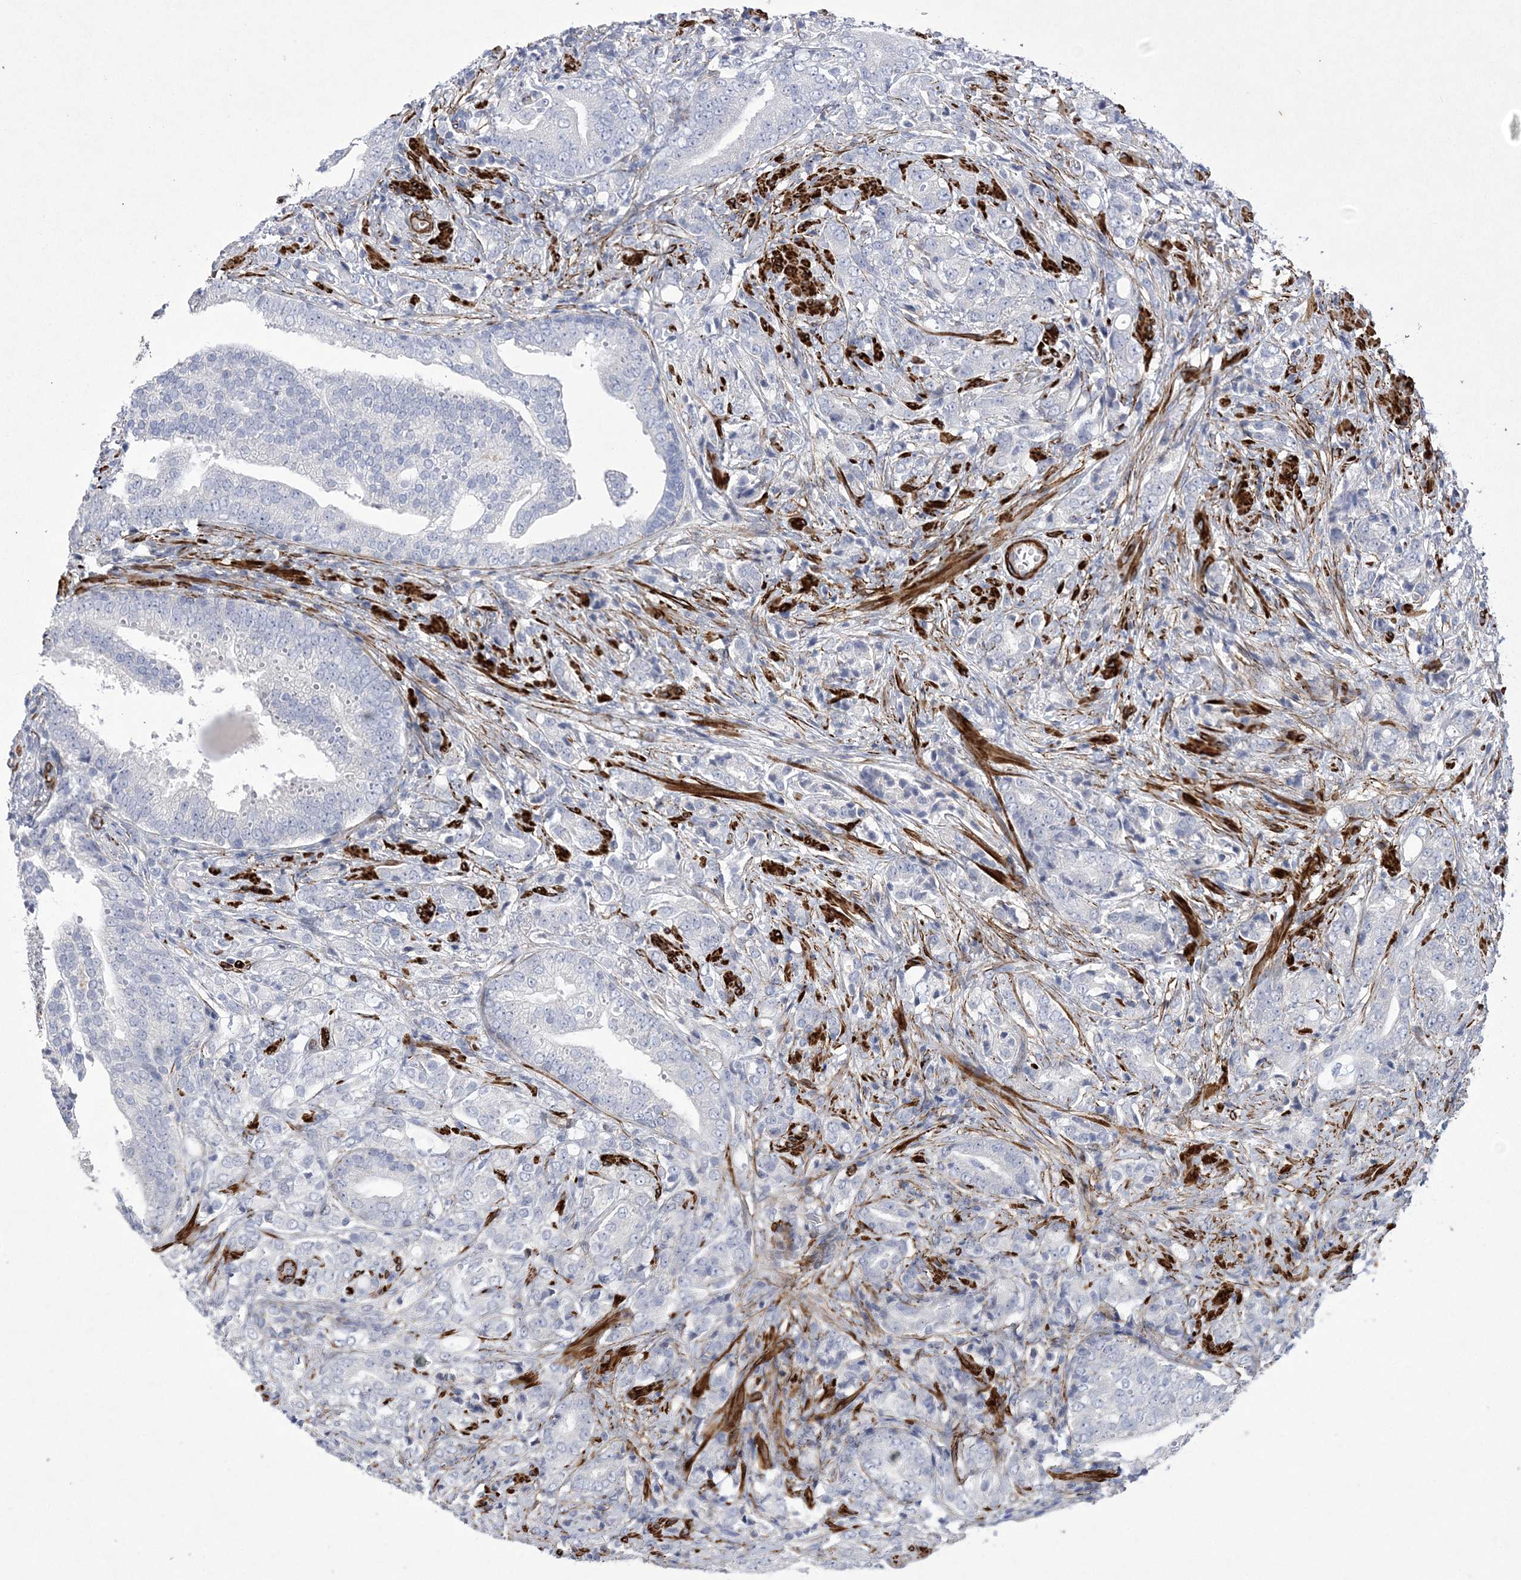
{"staining": {"intensity": "negative", "quantity": "none", "location": "none"}, "tissue": "prostate cancer", "cell_type": "Tumor cells", "image_type": "cancer", "snomed": [{"axis": "morphology", "description": "Adenocarcinoma, High grade"}, {"axis": "topography", "description": "Prostate"}], "caption": "Immunohistochemistry histopathology image of prostate adenocarcinoma (high-grade) stained for a protein (brown), which demonstrates no staining in tumor cells.", "gene": "ARSJ", "patient": {"sex": "male", "age": 57}}